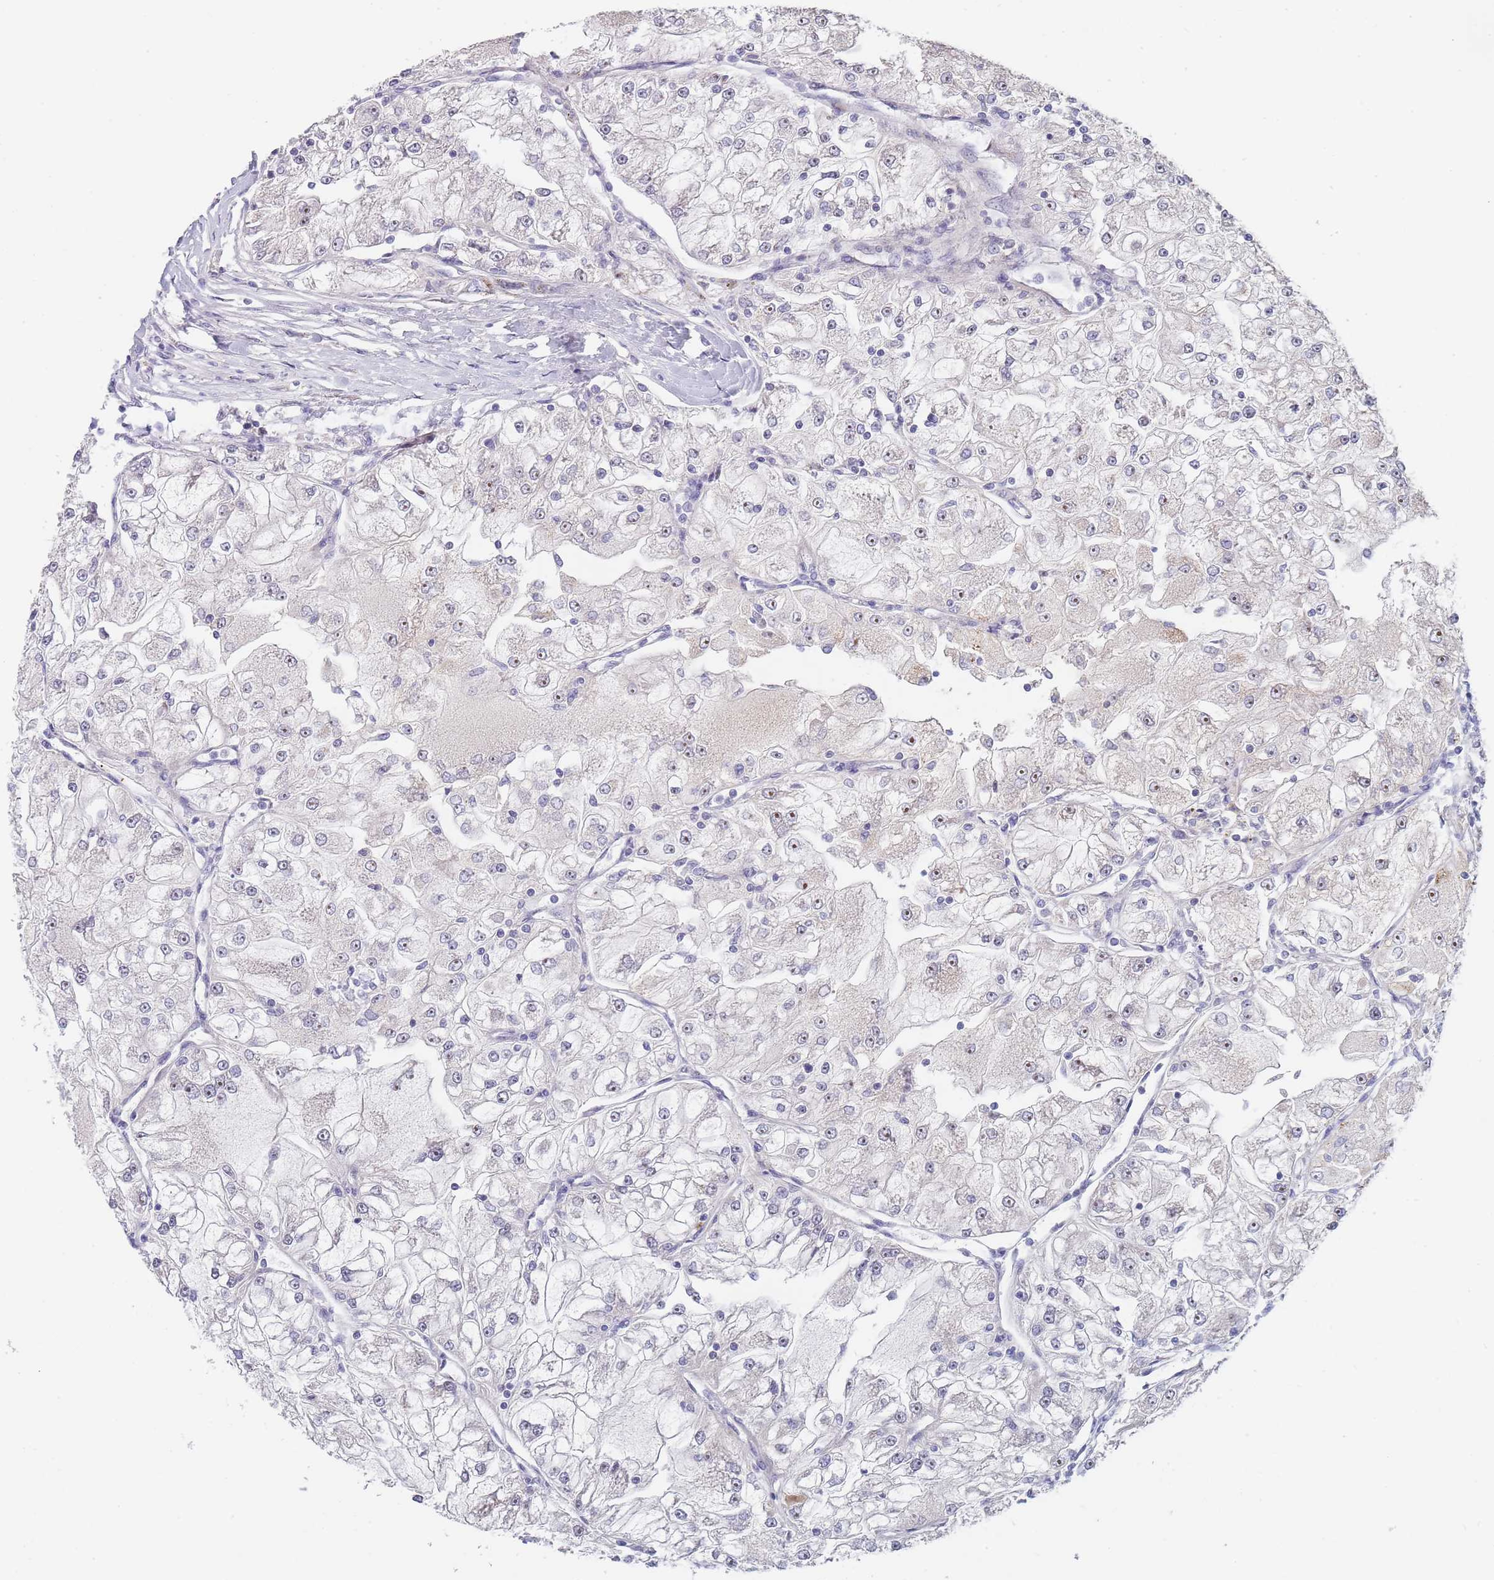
{"staining": {"intensity": "negative", "quantity": "none", "location": "none"}, "tissue": "renal cancer", "cell_type": "Tumor cells", "image_type": "cancer", "snomed": [{"axis": "morphology", "description": "Adenocarcinoma, NOS"}, {"axis": "topography", "description": "Kidney"}], "caption": "DAB immunohistochemical staining of human renal cancer demonstrates no significant staining in tumor cells. Nuclei are stained in blue.", "gene": "PLCL2", "patient": {"sex": "female", "age": 72}}